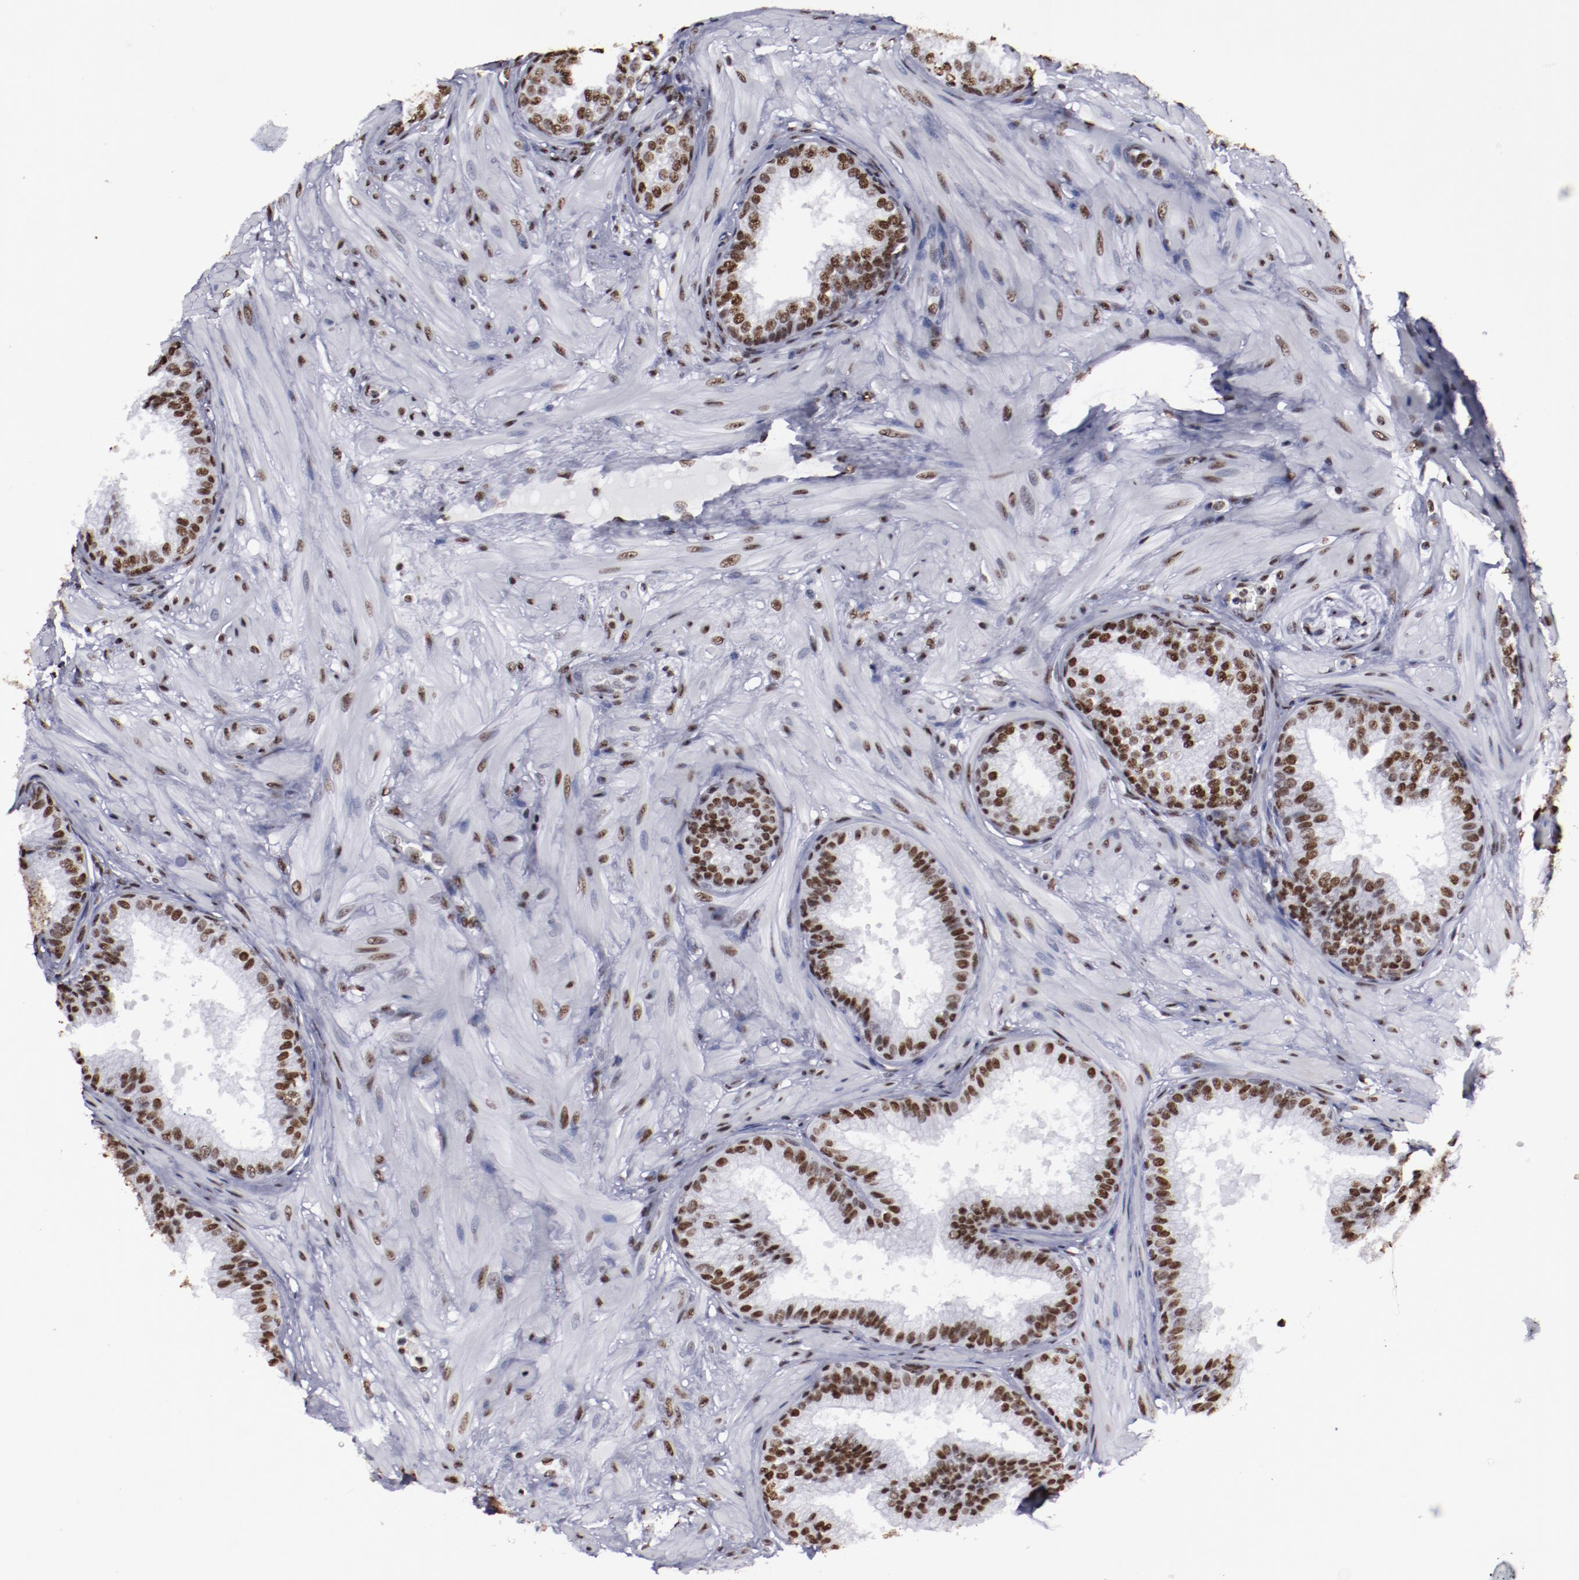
{"staining": {"intensity": "strong", "quantity": ">75%", "location": "nuclear"}, "tissue": "prostate", "cell_type": "Glandular cells", "image_type": "normal", "snomed": [{"axis": "morphology", "description": "Normal tissue, NOS"}, {"axis": "topography", "description": "Prostate"}], "caption": "Human prostate stained with a brown dye displays strong nuclear positive positivity in approximately >75% of glandular cells.", "gene": "HNRNPA1L3", "patient": {"sex": "male", "age": 60}}